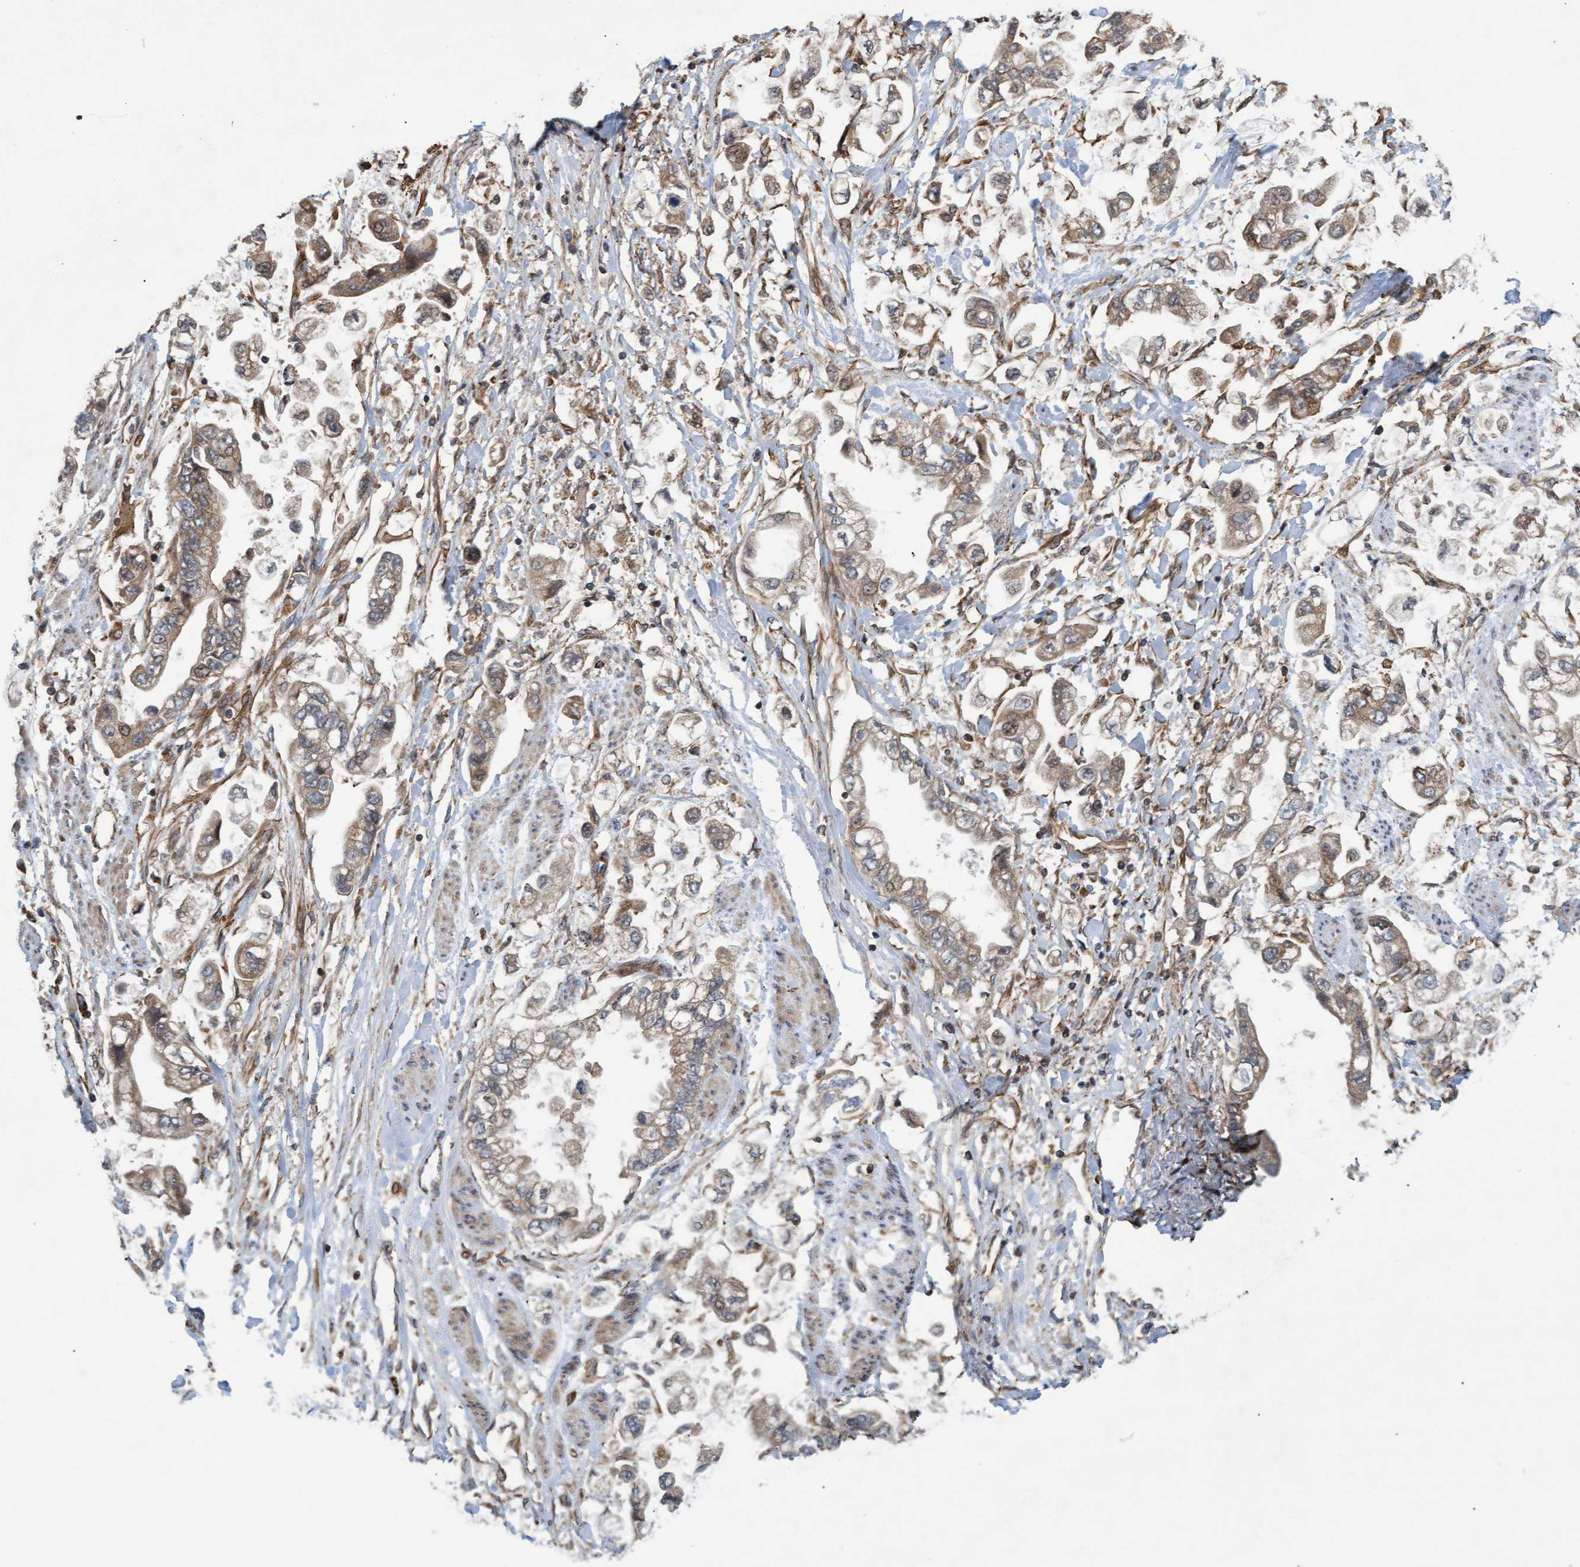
{"staining": {"intensity": "weak", "quantity": ">75%", "location": "cytoplasmic/membranous"}, "tissue": "stomach cancer", "cell_type": "Tumor cells", "image_type": "cancer", "snomed": [{"axis": "morphology", "description": "Normal tissue, NOS"}, {"axis": "morphology", "description": "Adenocarcinoma, NOS"}, {"axis": "topography", "description": "Stomach"}], "caption": "Protein staining exhibits weak cytoplasmic/membranous expression in about >75% of tumor cells in stomach cancer.", "gene": "TNFRSF10B", "patient": {"sex": "male", "age": 62}}